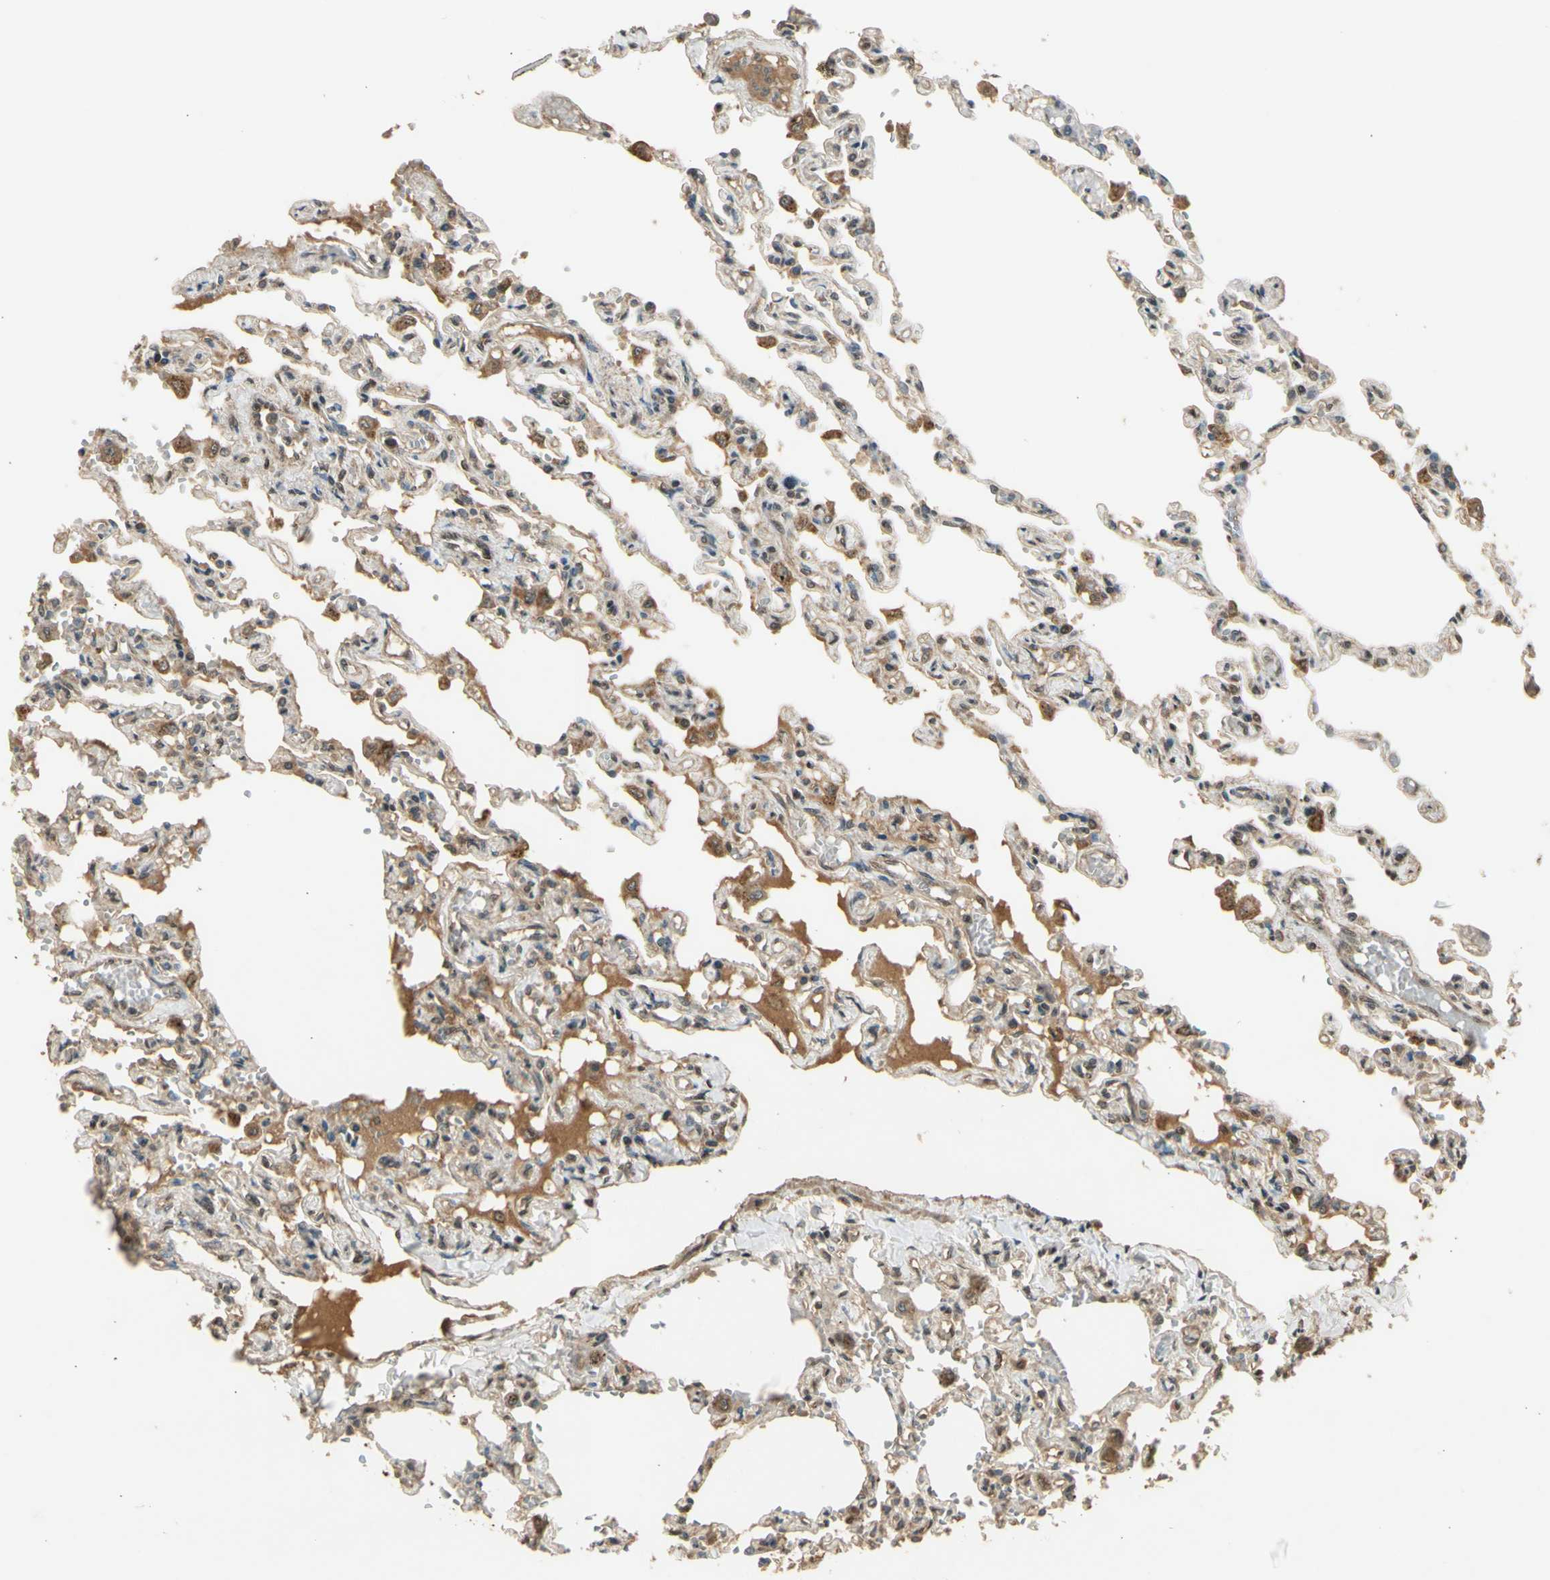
{"staining": {"intensity": "moderate", "quantity": "25%-75%", "location": "cytoplasmic/membranous,nuclear"}, "tissue": "lung", "cell_type": "Alveolar cells", "image_type": "normal", "snomed": [{"axis": "morphology", "description": "Normal tissue, NOS"}, {"axis": "topography", "description": "Lung"}], "caption": "Alveolar cells demonstrate medium levels of moderate cytoplasmic/membranous,nuclear positivity in approximately 25%-75% of cells in unremarkable lung. Nuclei are stained in blue.", "gene": "GMEB2", "patient": {"sex": "male", "age": 21}}